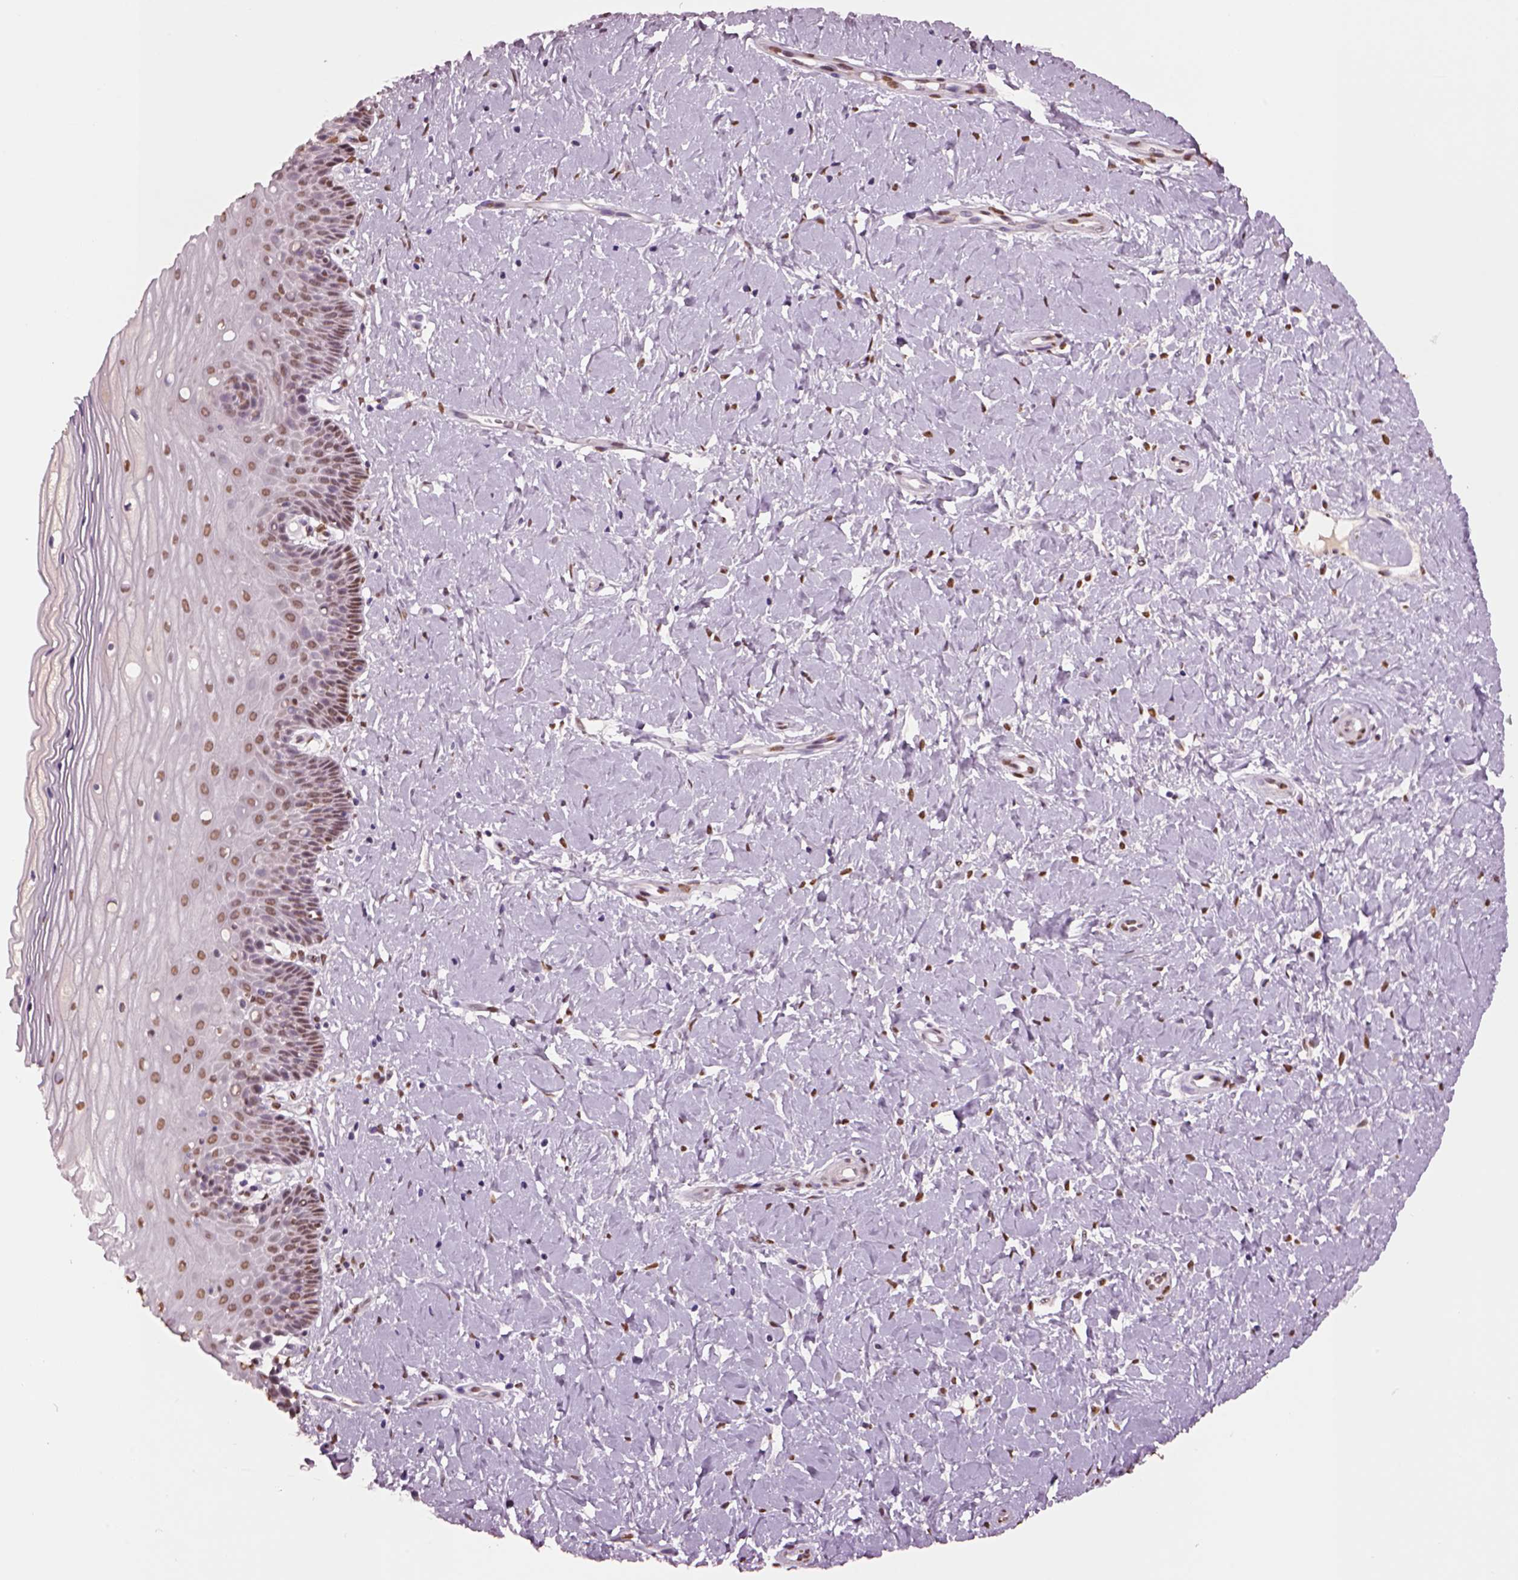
{"staining": {"intensity": "moderate", "quantity": "25%-75%", "location": "nuclear"}, "tissue": "cervix", "cell_type": "Glandular cells", "image_type": "normal", "snomed": [{"axis": "morphology", "description": "Normal tissue, NOS"}, {"axis": "topography", "description": "Cervix"}], "caption": "Cervix stained for a protein (brown) reveals moderate nuclear positive expression in approximately 25%-75% of glandular cells.", "gene": "DDX3X", "patient": {"sex": "female", "age": 37}}